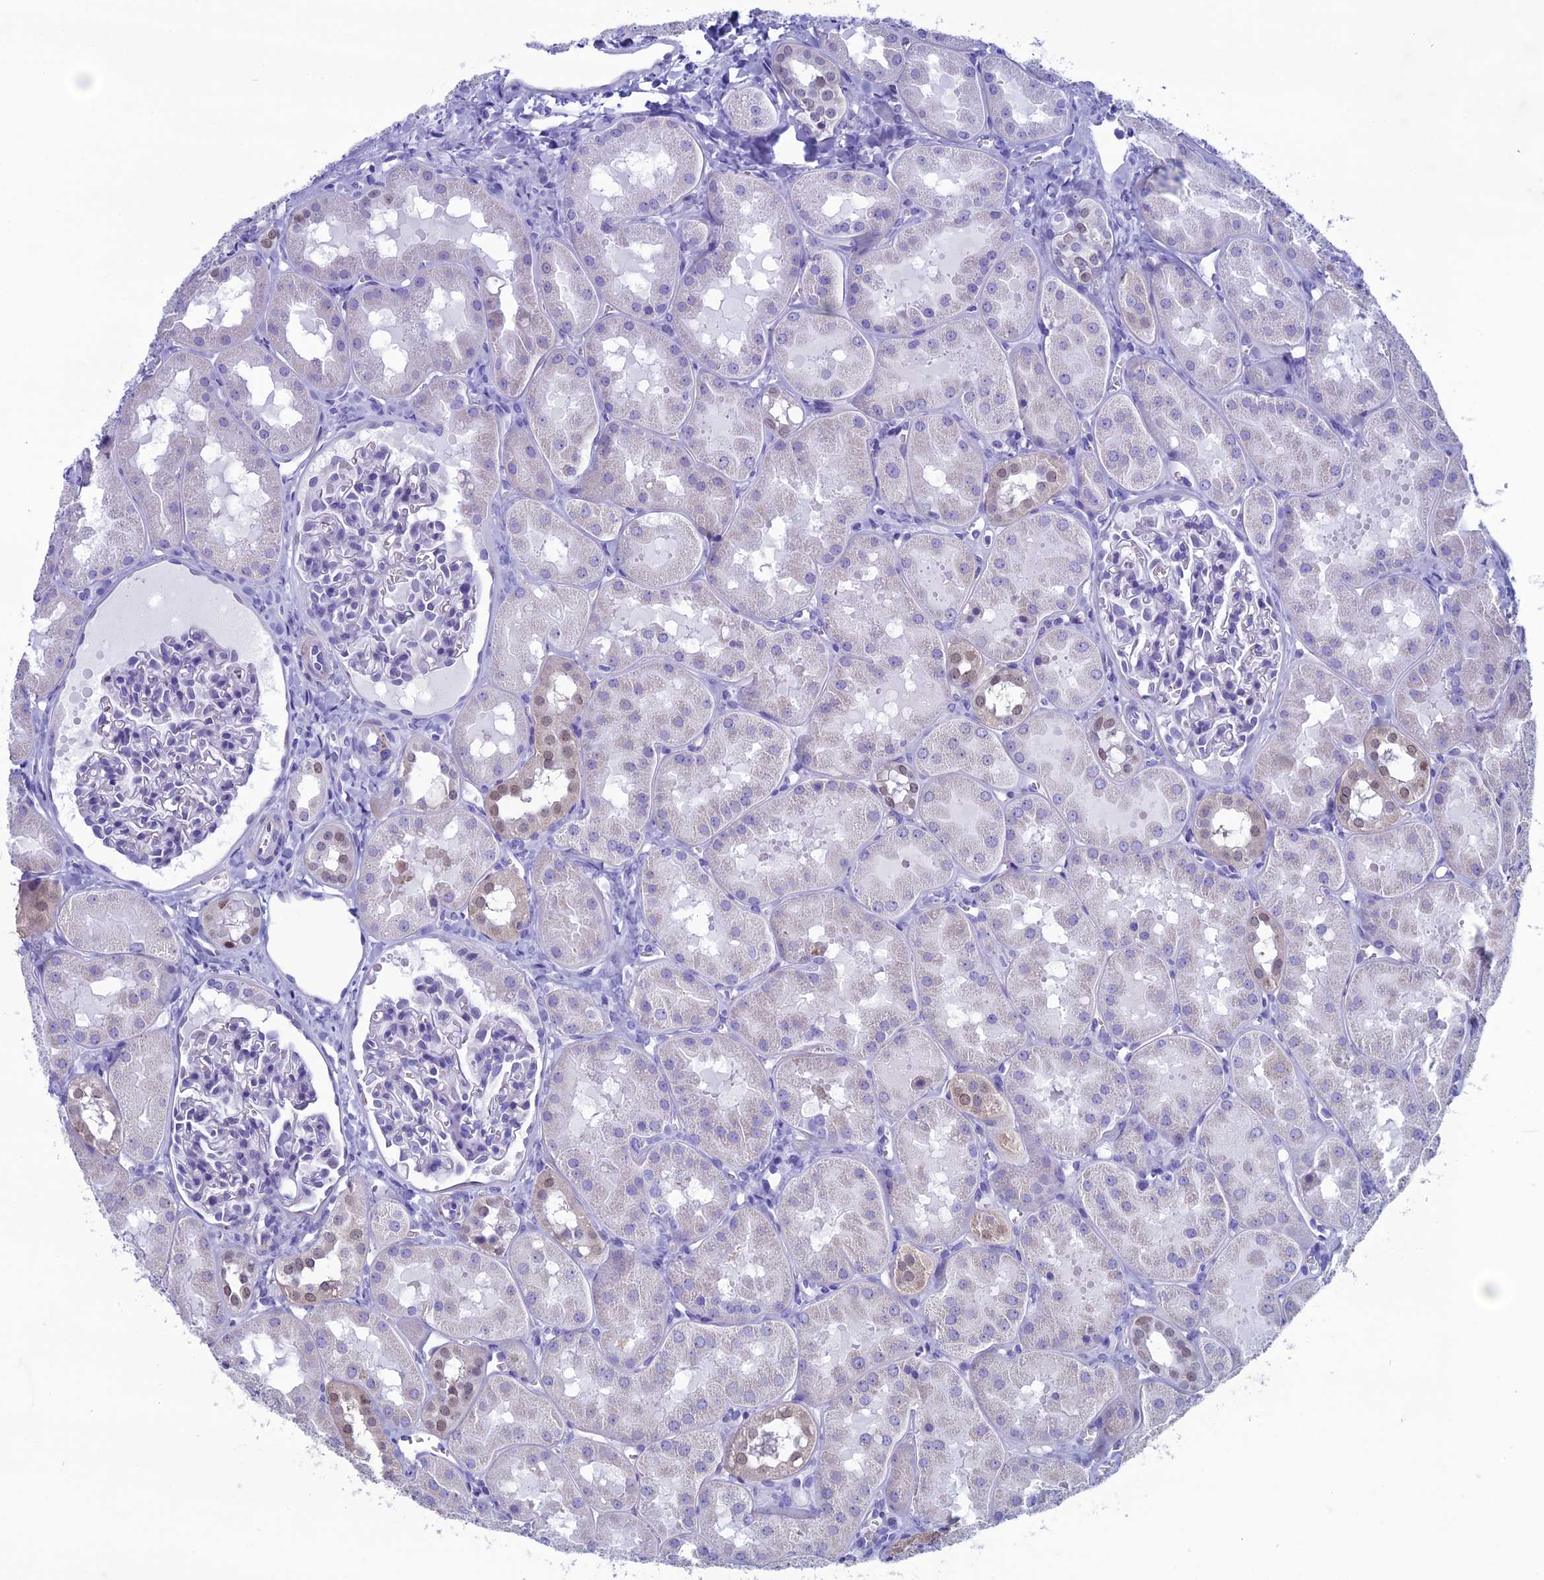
{"staining": {"intensity": "negative", "quantity": "none", "location": "none"}, "tissue": "kidney", "cell_type": "Cells in glomeruli", "image_type": "normal", "snomed": [{"axis": "morphology", "description": "Normal tissue, NOS"}, {"axis": "topography", "description": "Kidney"}, {"axis": "topography", "description": "Urinary bladder"}], "caption": "Micrograph shows no protein positivity in cells in glomeruli of normal kidney. (Stains: DAB immunohistochemistry with hematoxylin counter stain, Microscopy: brightfield microscopy at high magnification).", "gene": "FAM169A", "patient": {"sex": "male", "age": 16}}